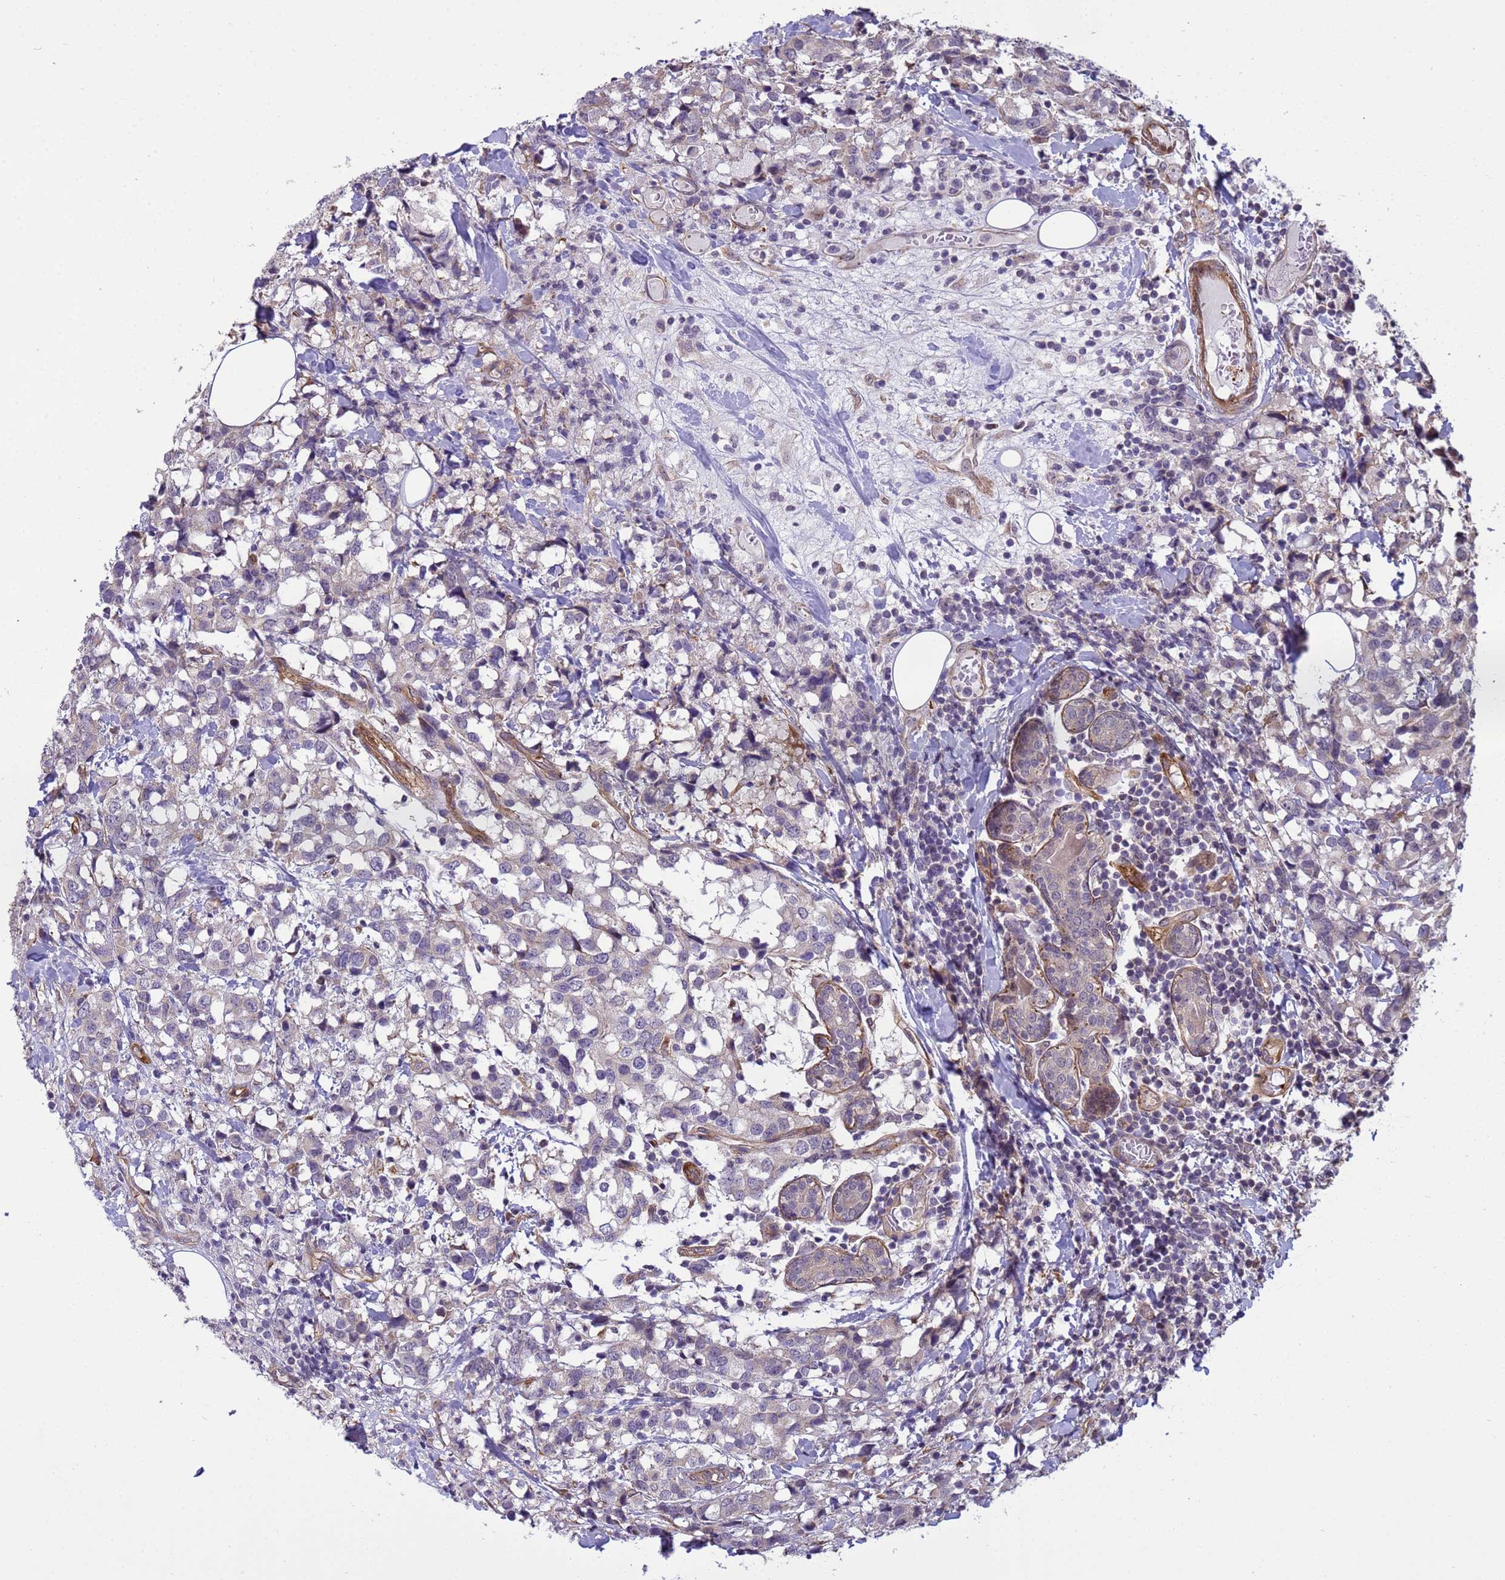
{"staining": {"intensity": "negative", "quantity": "none", "location": "none"}, "tissue": "breast cancer", "cell_type": "Tumor cells", "image_type": "cancer", "snomed": [{"axis": "morphology", "description": "Lobular carcinoma"}, {"axis": "topography", "description": "Breast"}], "caption": "The histopathology image shows no significant expression in tumor cells of breast cancer (lobular carcinoma).", "gene": "ITGB4", "patient": {"sex": "female", "age": 59}}